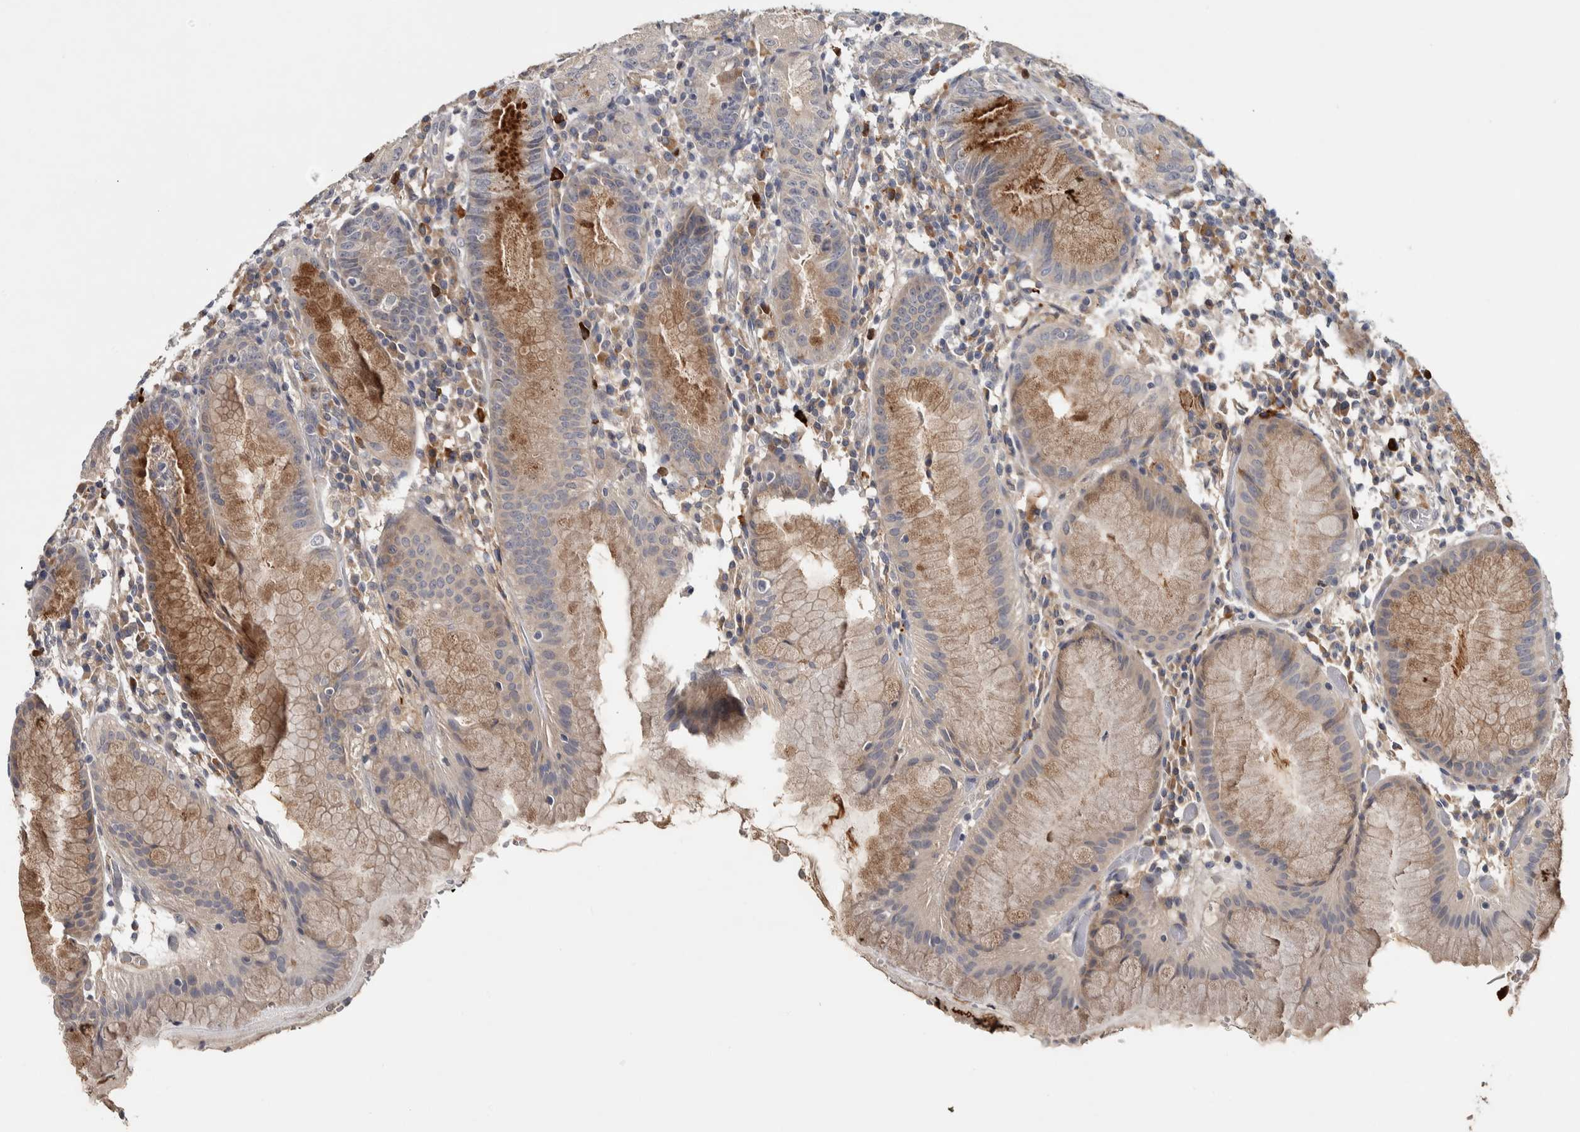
{"staining": {"intensity": "moderate", "quantity": ">75%", "location": "cytoplasmic/membranous"}, "tissue": "stomach", "cell_type": "Glandular cells", "image_type": "normal", "snomed": [{"axis": "morphology", "description": "Normal tissue, NOS"}, {"axis": "topography", "description": "Stomach"}, {"axis": "topography", "description": "Stomach, lower"}], "caption": "High-power microscopy captured an immunohistochemistry (IHC) micrograph of normal stomach, revealing moderate cytoplasmic/membranous positivity in approximately >75% of glandular cells.", "gene": "ADPRM", "patient": {"sex": "female", "age": 75}}